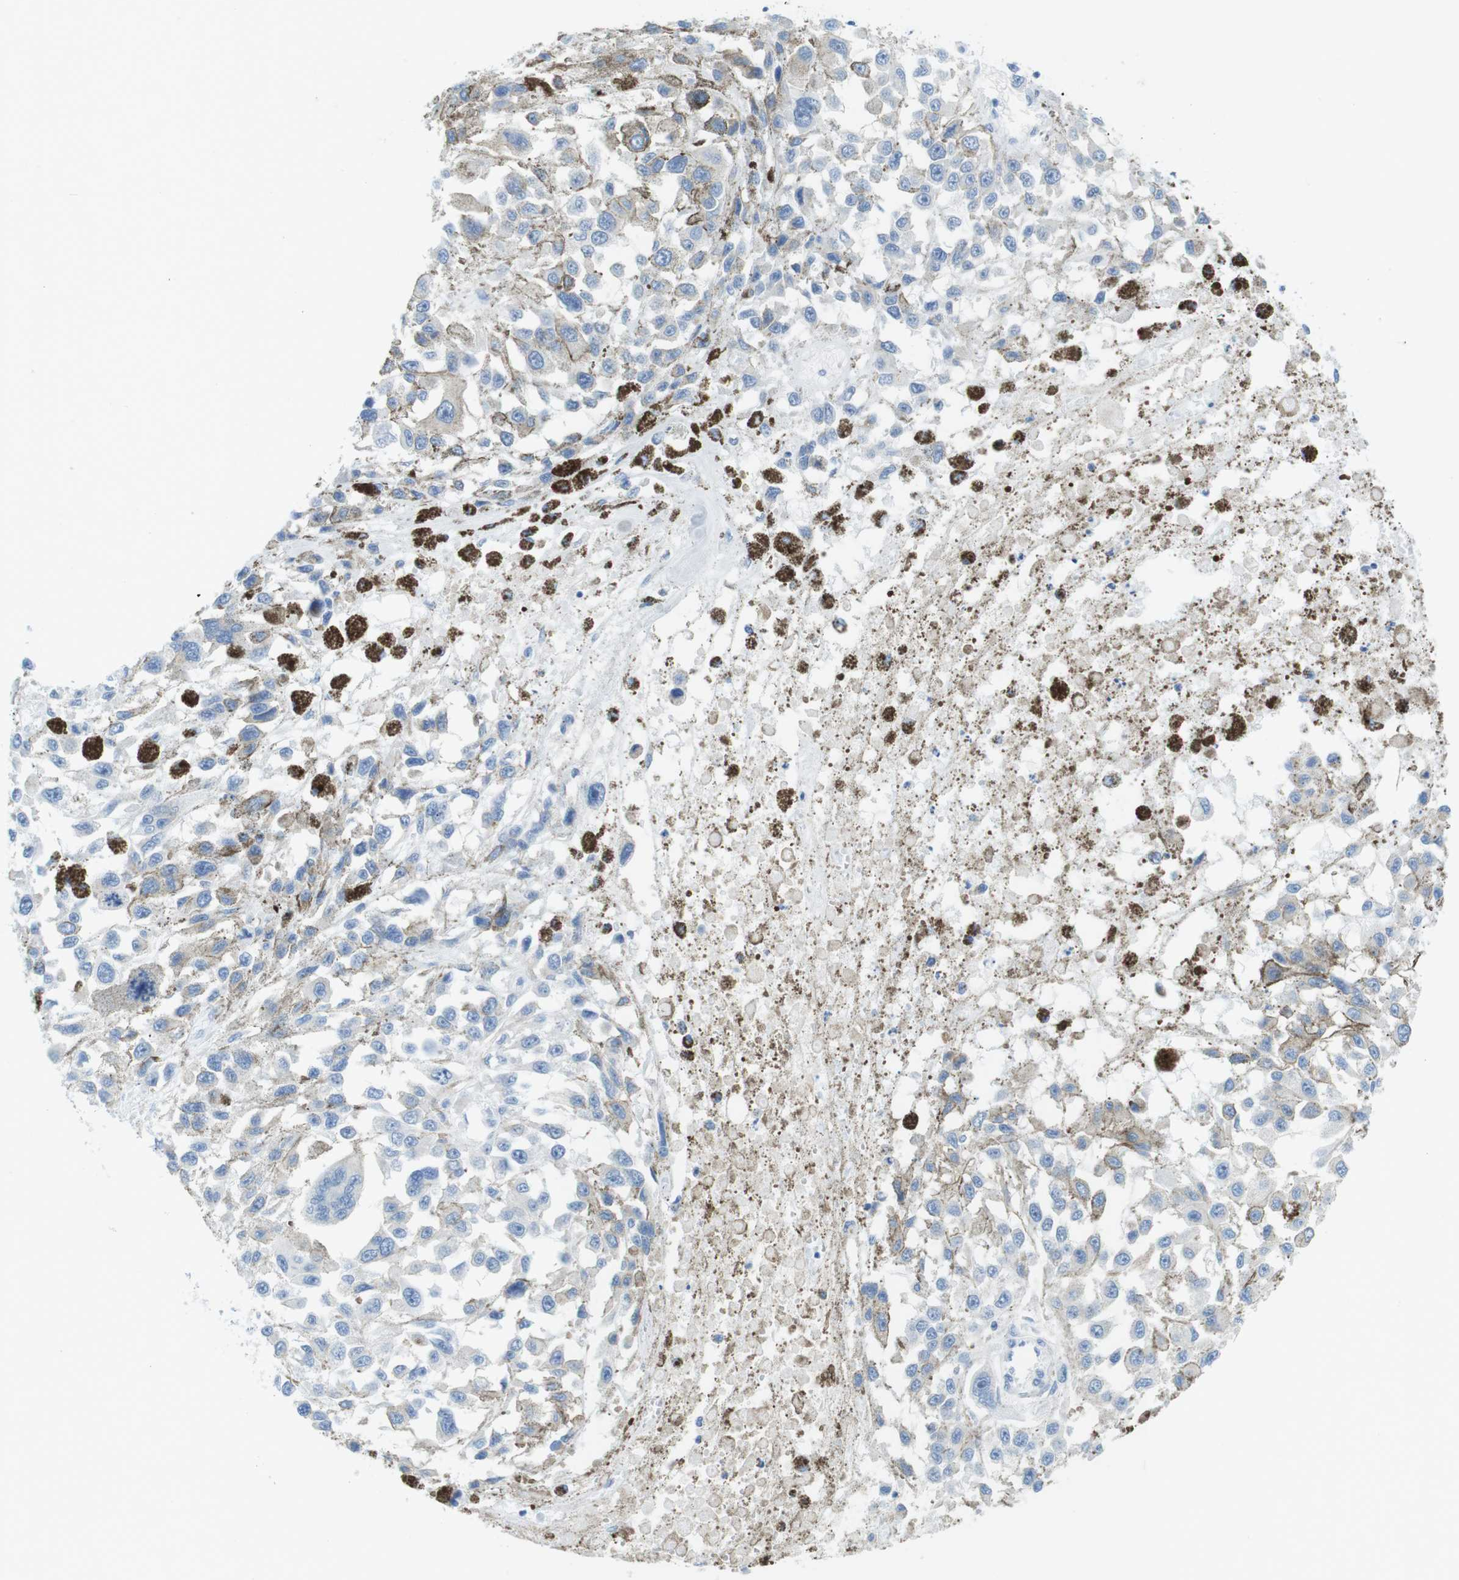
{"staining": {"intensity": "negative", "quantity": "none", "location": "none"}, "tissue": "melanoma", "cell_type": "Tumor cells", "image_type": "cancer", "snomed": [{"axis": "morphology", "description": "Malignant melanoma, Metastatic site"}, {"axis": "topography", "description": "Lymph node"}], "caption": "Malignant melanoma (metastatic site) was stained to show a protein in brown. There is no significant positivity in tumor cells. (Brightfield microscopy of DAB immunohistochemistry (IHC) at high magnification).", "gene": "ASIC5", "patient": {"sex": "male", "age": 59}}